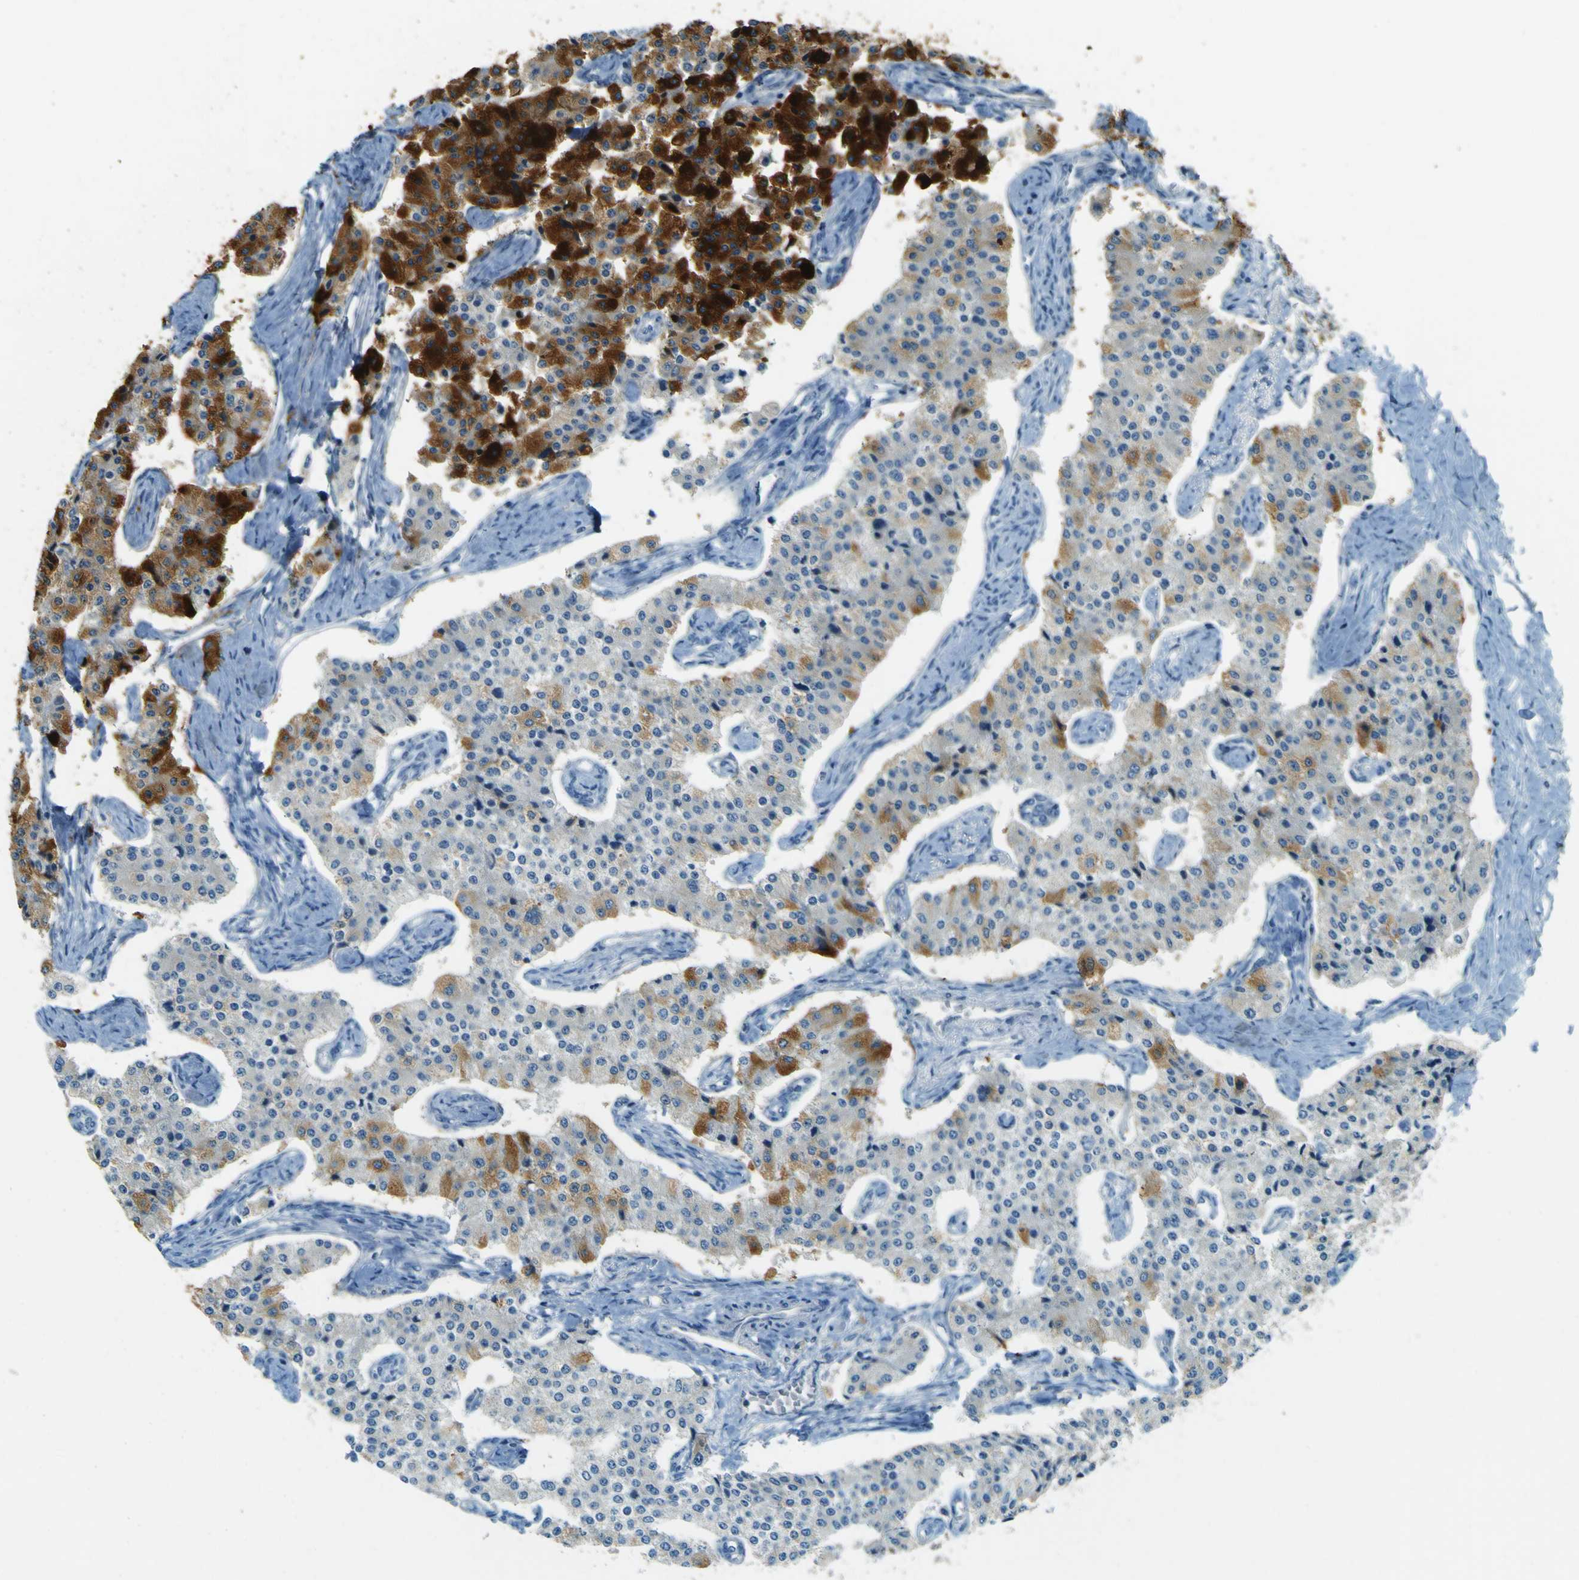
{"staining": {"intensity": "strong", "quantity": "<25%", "location": "cytoplasmic/membranous"}, "tissue": "carcinoid", "cell_type": "Tumor cells", "image_type": "cancer", "snomed": [{"axis": "morphology", "description": "Carcinoid, malignant, NOS"}, {"axis": "topography", "description": "Colon"}], "caption": "Carcinoid (malignant) stained with a brown dye demonstrates strong cytoplasmic/membranous positive expression in approximately <25% of tumor cells.", "gene": "FKTN", "patient": {"sex": "female", "age": 52}}